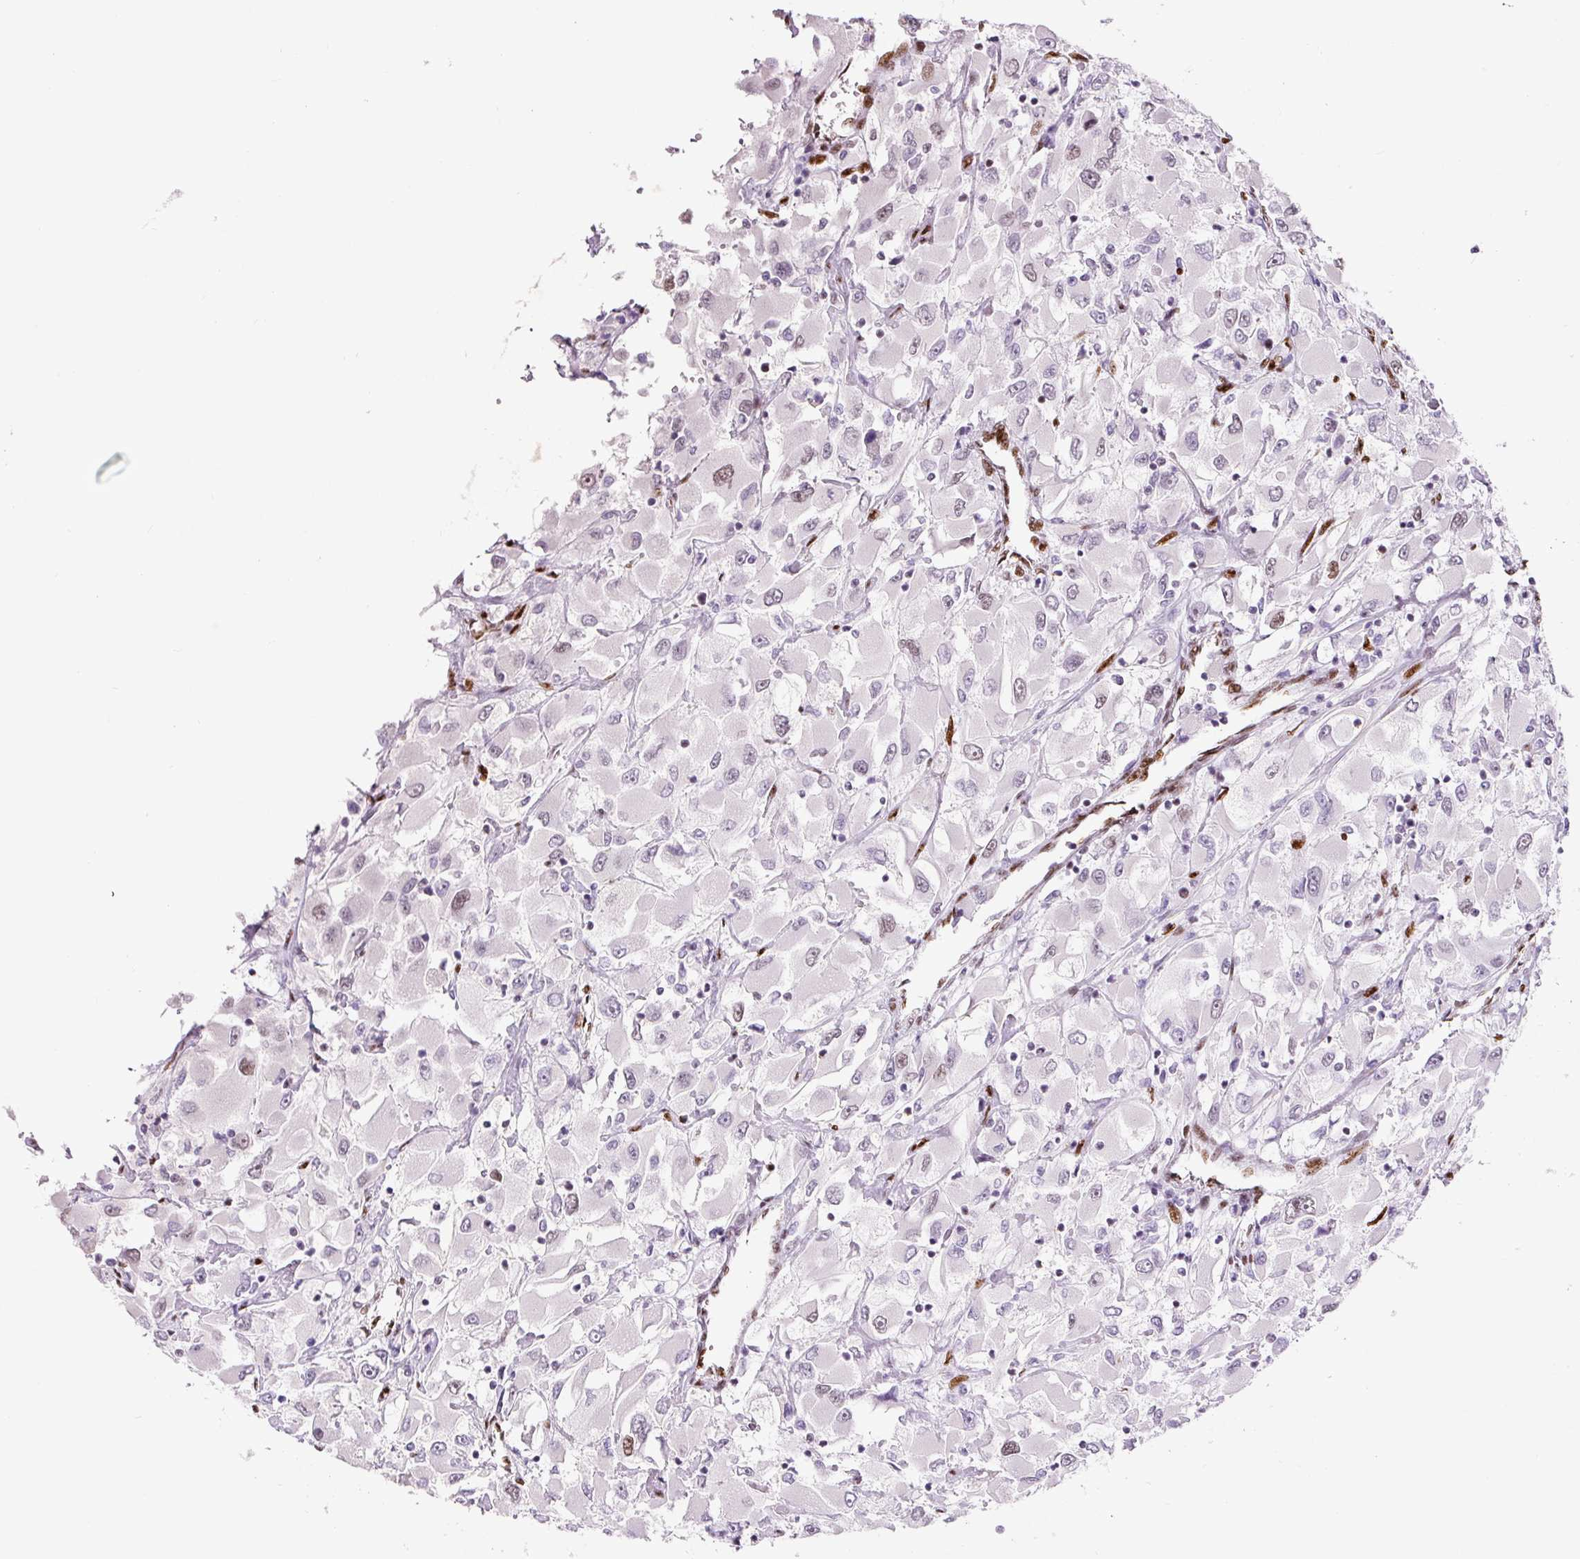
{"staining": {"intensity": "moderate", "quantity": "<25%", "location": "nuclear"}, "tissue": "renal cancer", "cell_type": "Tumor cells", "image_type": "cancer", "snomed": [{"axis": "morphology", "description": "Adenocarcinoma, NOS"}, {"axis": "topography", "description": "Kidney"}], "caption": "This micrograph shows renal adenocarcinoma stained with immunohistochemistry (IHC) to label a protein in brown. The nuclear of tumor cells show moderate positivity for the protein. Nuclei are counter-stained blue.", "gene": "ZEB1", "patient": {"sex": "female", "age": 52}}